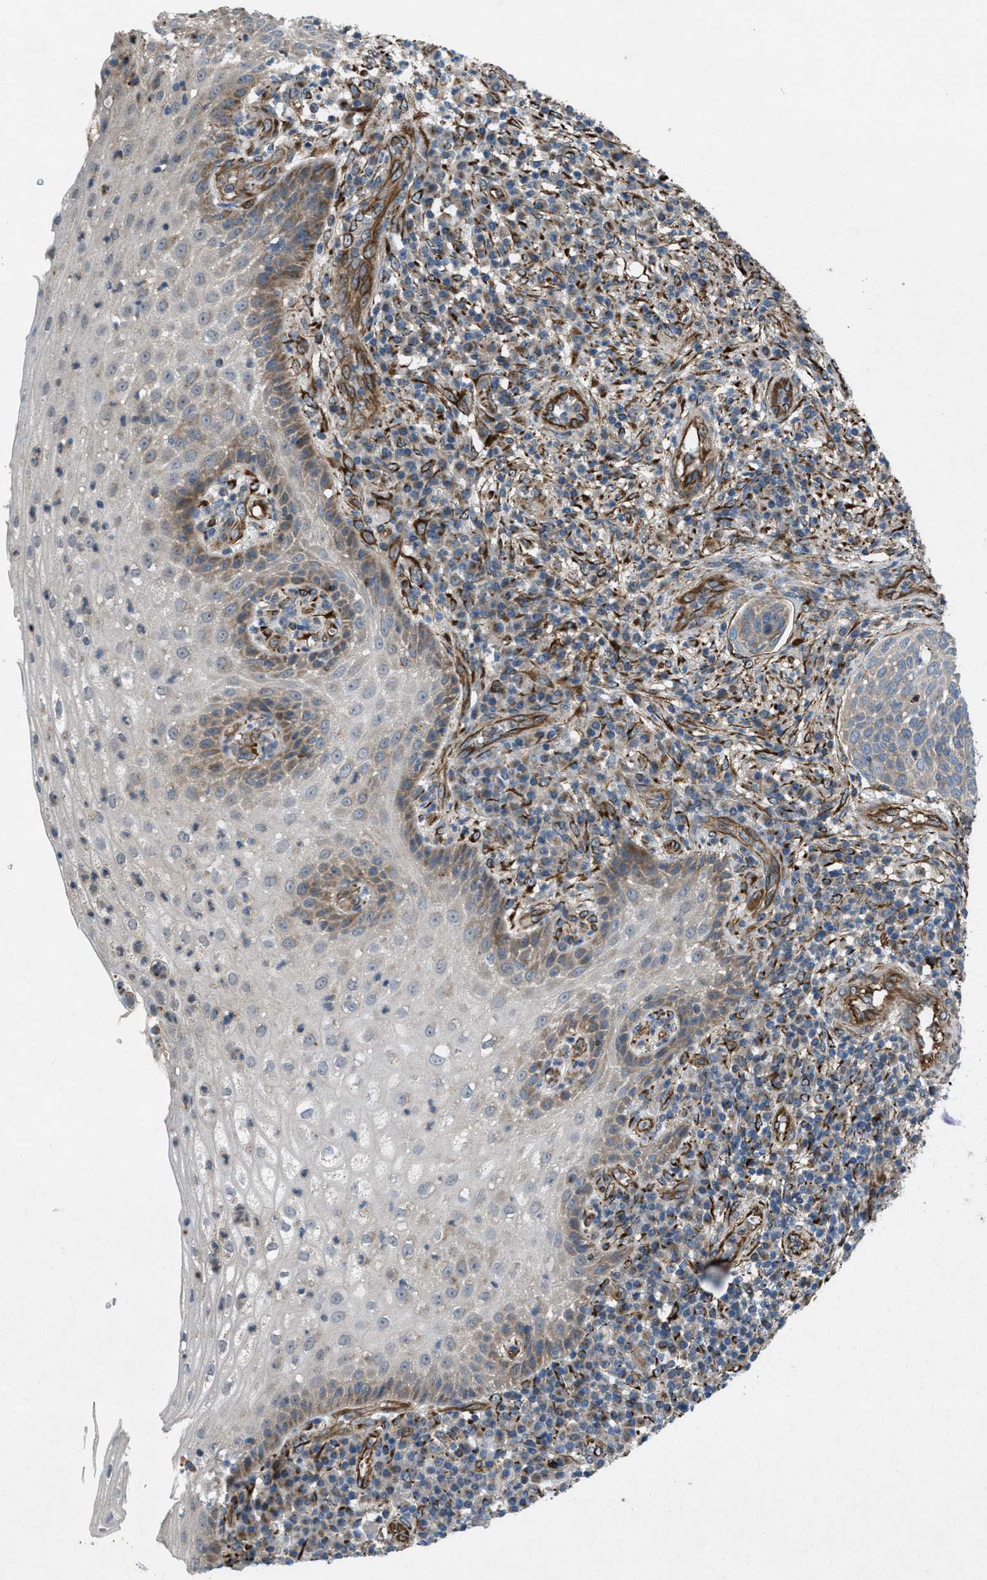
{"staining": {"intensity": "weak", "quantity": "<25%", "location": "cytoplasmic/membranous"}, "tissue": "cervical cancer", "cell_type": "Tumor cells", "image_type": "cancer", "snomed": [{"axis": "morphology", "description": "Squamous cell carcinoma, NOS"}, {"axis": "topography", "description": "Cervix"}], "caption": "This is an IHC micrograph of squamous cell carcinoma (cervical). There is no expression in tumor cells.", "gene": "SLC6A9", "patient": {"sex": "female", "age": 34}}